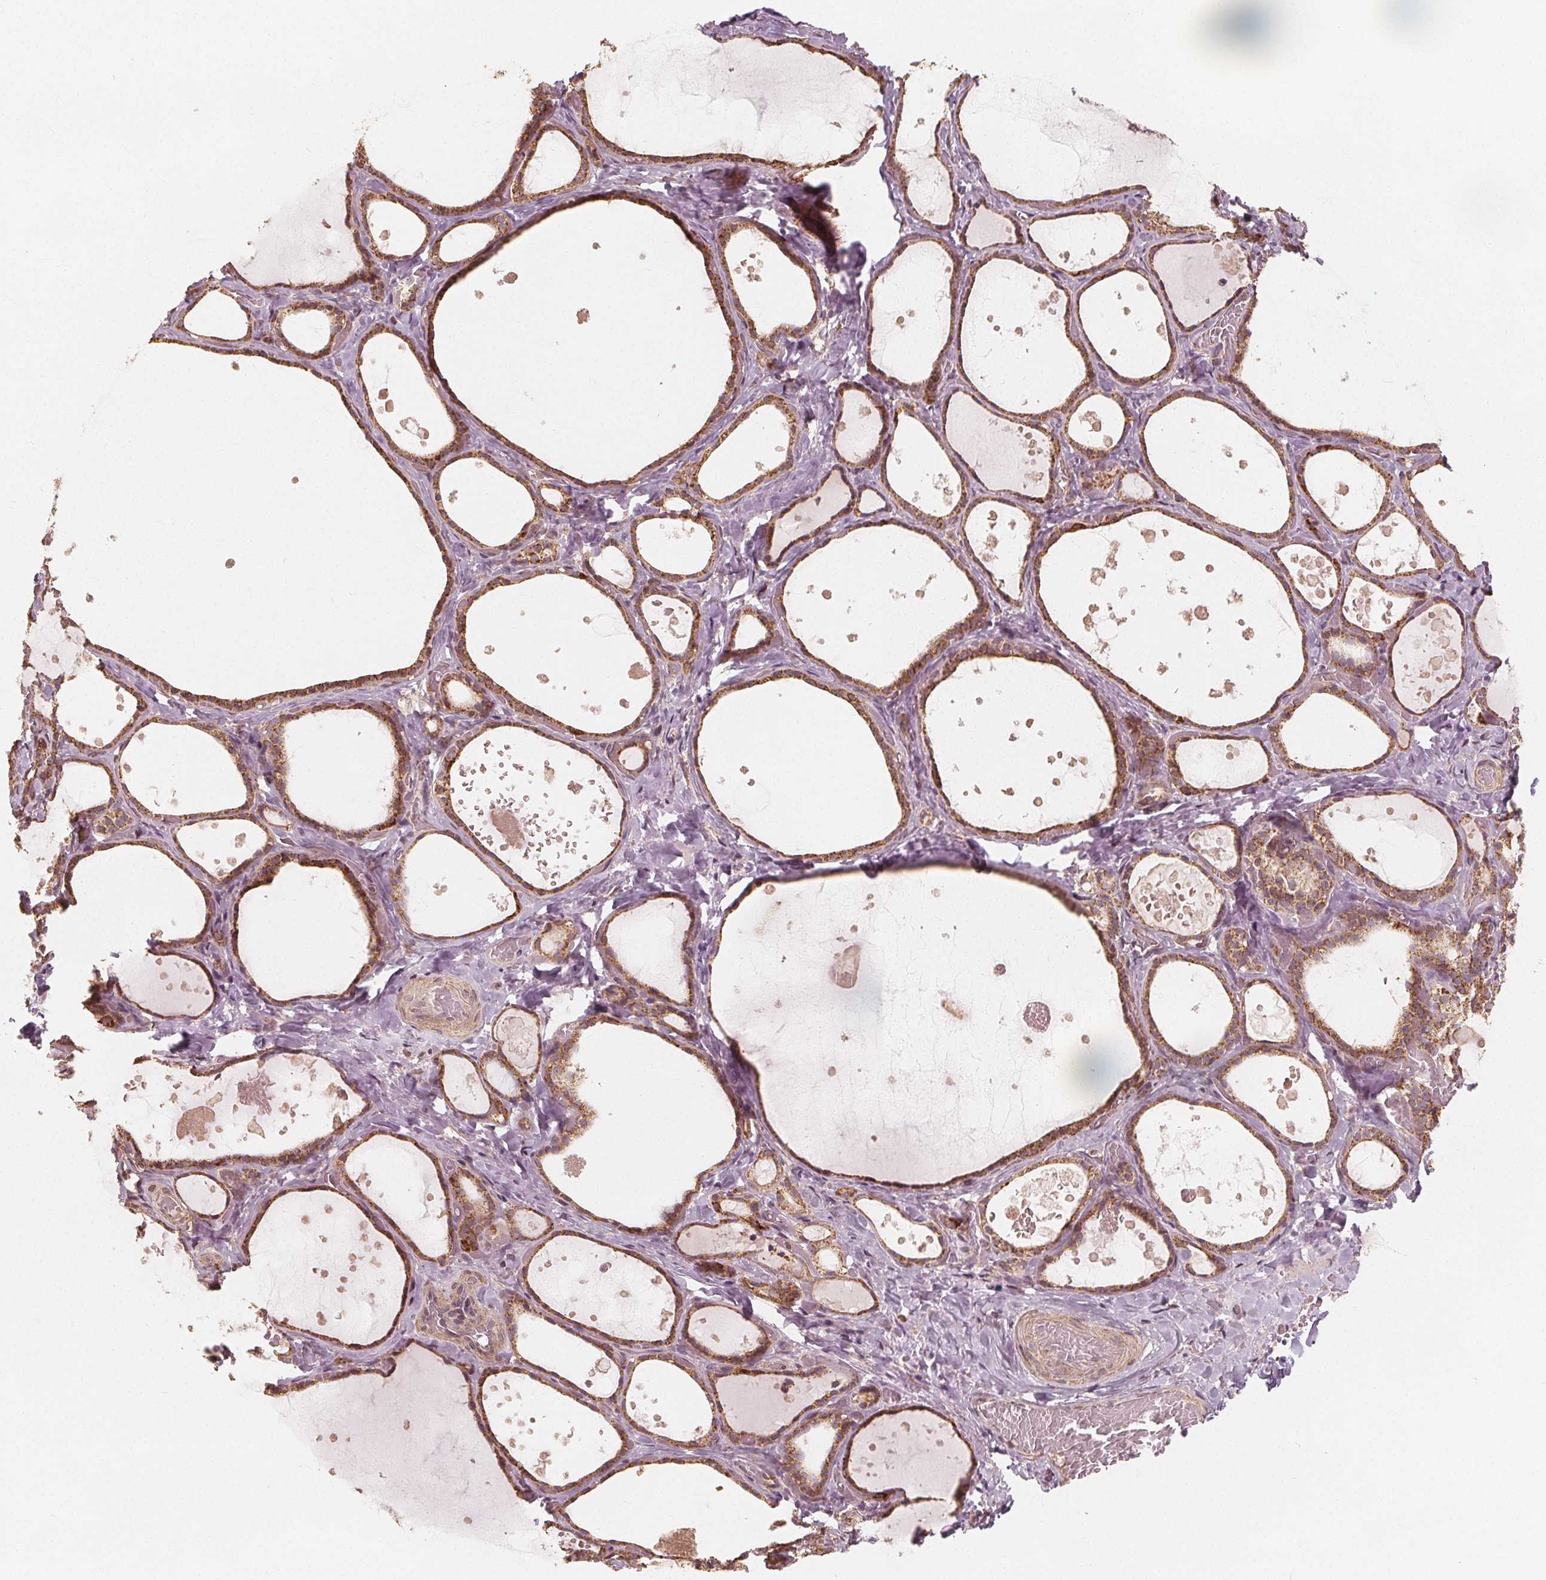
{"staining": {"intensity": "moderate", "quantity": ">75%", "location": "cytoplasmic/membranous"}, "tissue": "thyroid gland", "cell_type": "Glandular cells", "image_type": "normal", "snomed": [{"axis": "morphology", "description": "Normal tissue, NOS"}, {"axis": "topography", "description": "Thyroid gland"}], "caption": "IHC (DAB) staining of benign human thyroid gland demonstrates moderate cytoplasmic/membranous protein positivity in about >75% of glandular cells. (Brightfield microscopy of DAB IHC at high magnification).", "gene": "PEX26", "patient": {"sex": "female", "age": 56}}